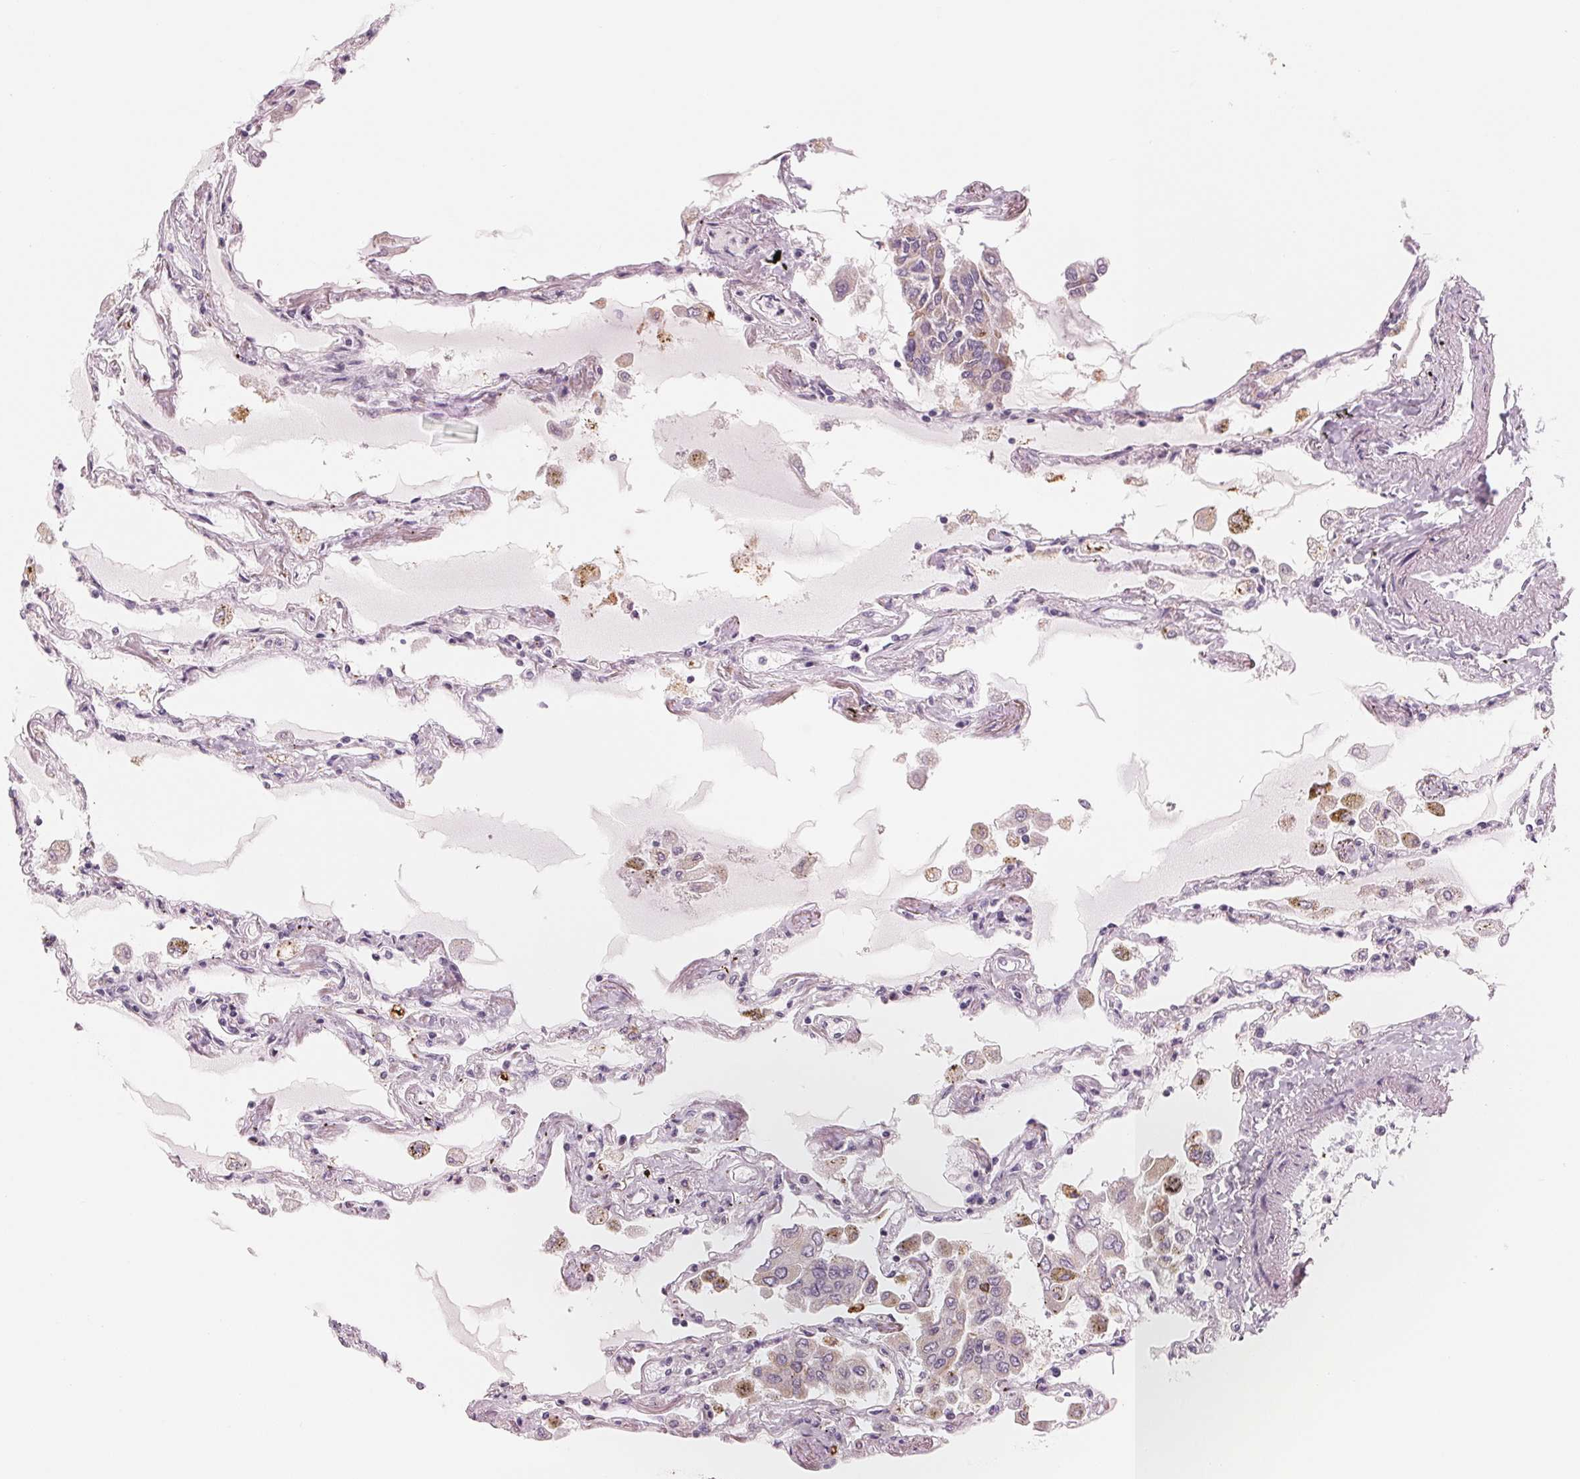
{"staining": {"intensity": "negative", "quantity": "none", "location": "none"}, "tissue": "lung", "cell_type": "Alveolar cells", "image_type": "normal", "snomed": [{"axis": "morphology", "description": "Normal tissue, NOS"}, {"axis": "morphology", "description": "Adenocarcinoma, NOS"}, {"axis": "topography", "description": "Cartilage tissue"}, {"axis": "topography", "description": "Lung"}], "caption": "Immunohistochemistry (IHC) of benign lung exhibits no staining in alveolar cells.", "gene": "IL9R", "patient": {"sex": "female", "age": 67}}